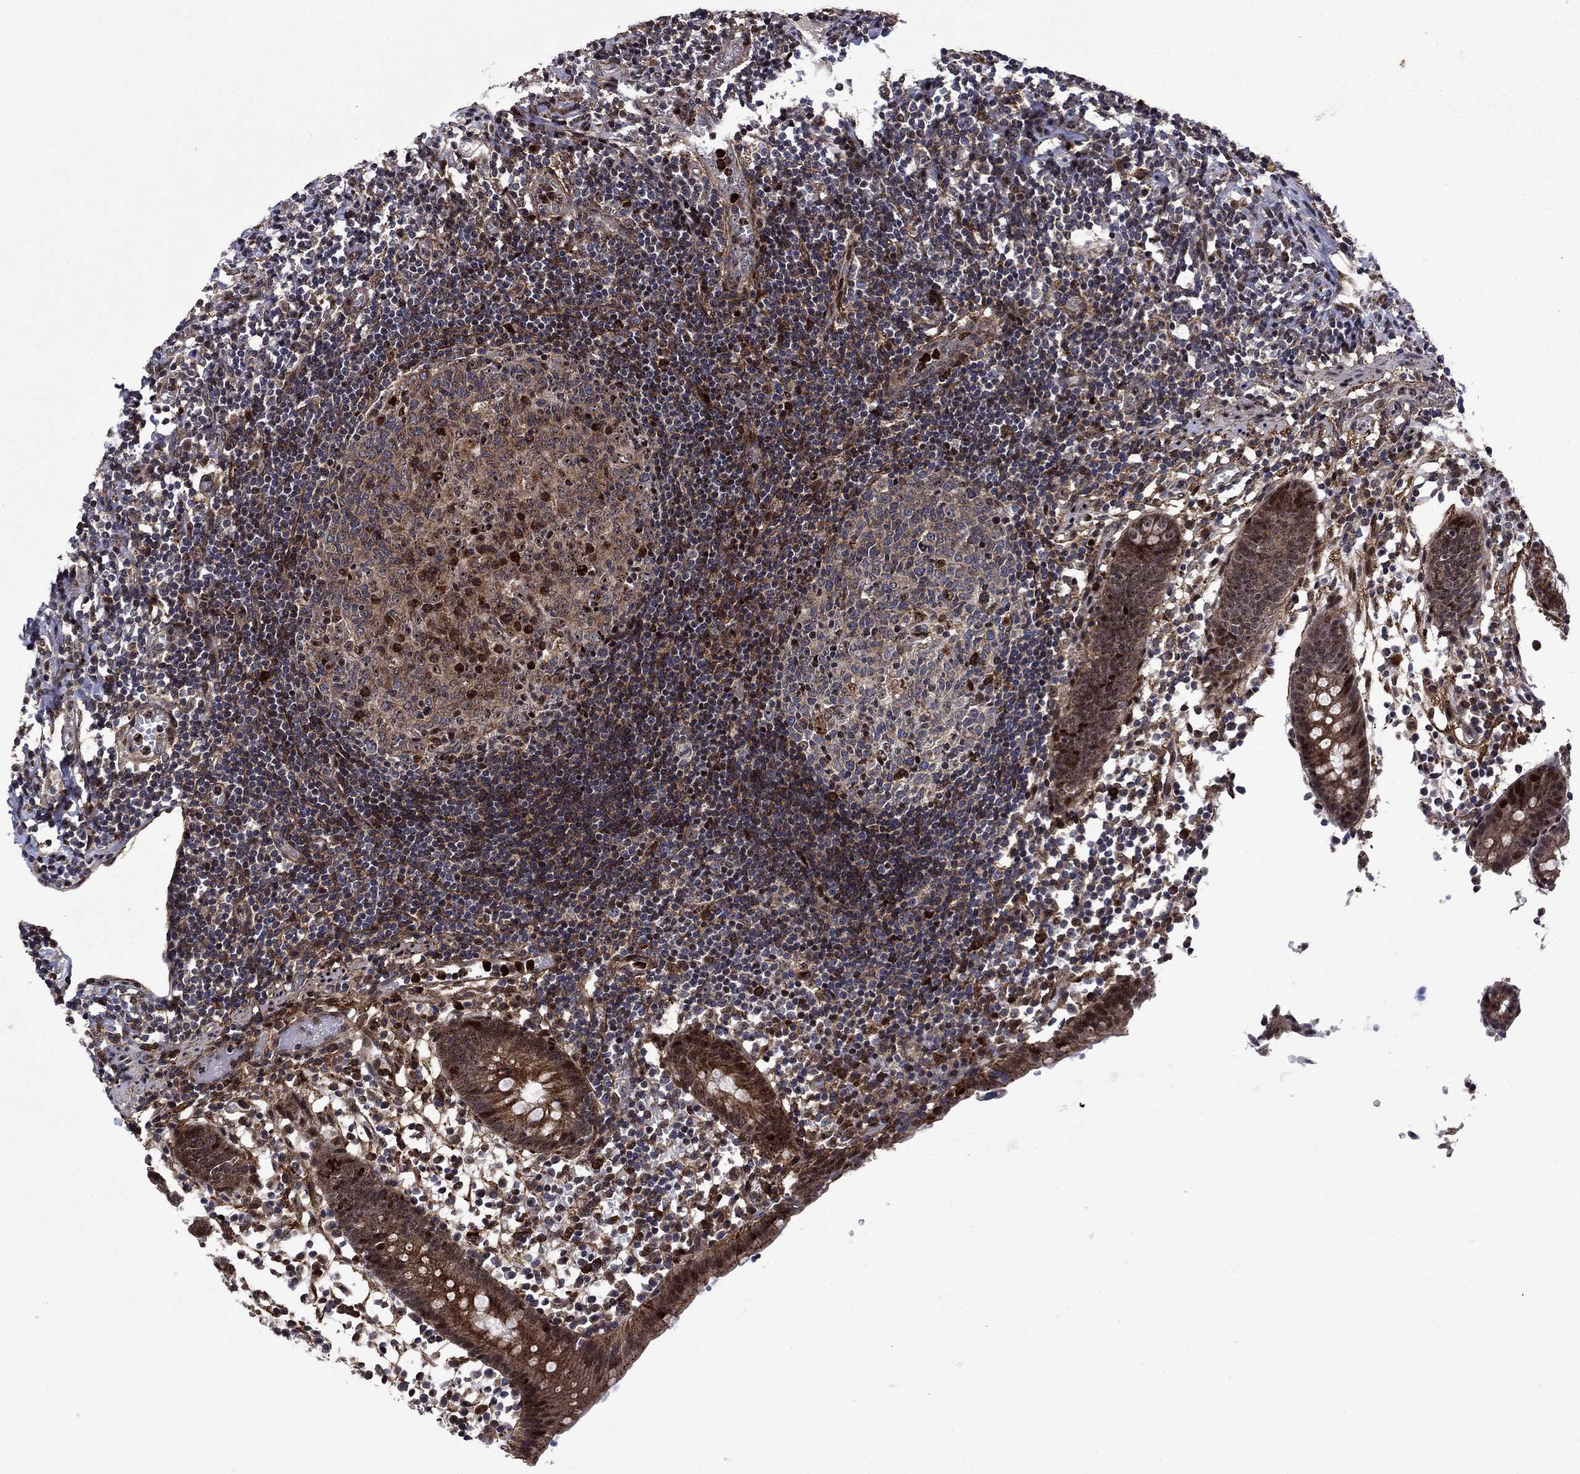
{"staining": {"intensity": "strong", "quantity": "25%-75%", "location": "cytoplasmic/membranous"}, "tissue": "appendix", "cell_type": "Glandular cells", "image_type": "normal", "snomed": [{"axis": "morphology", "description": "Normal tissue, NOS"}, {"axis": "topography", "description": "Appendix"}], "caption": "Immunohistochemical staining of unremarkable appendix reveals strong cytoplasmic/membranous protein positivity in approximately 25%-75% of glandular cells. Immunohistochemistry stains the protein in brown and the nuclei are stained blue.", "gene": "AGTPBP1", "patient": {"sex": "female", "age": 40}}